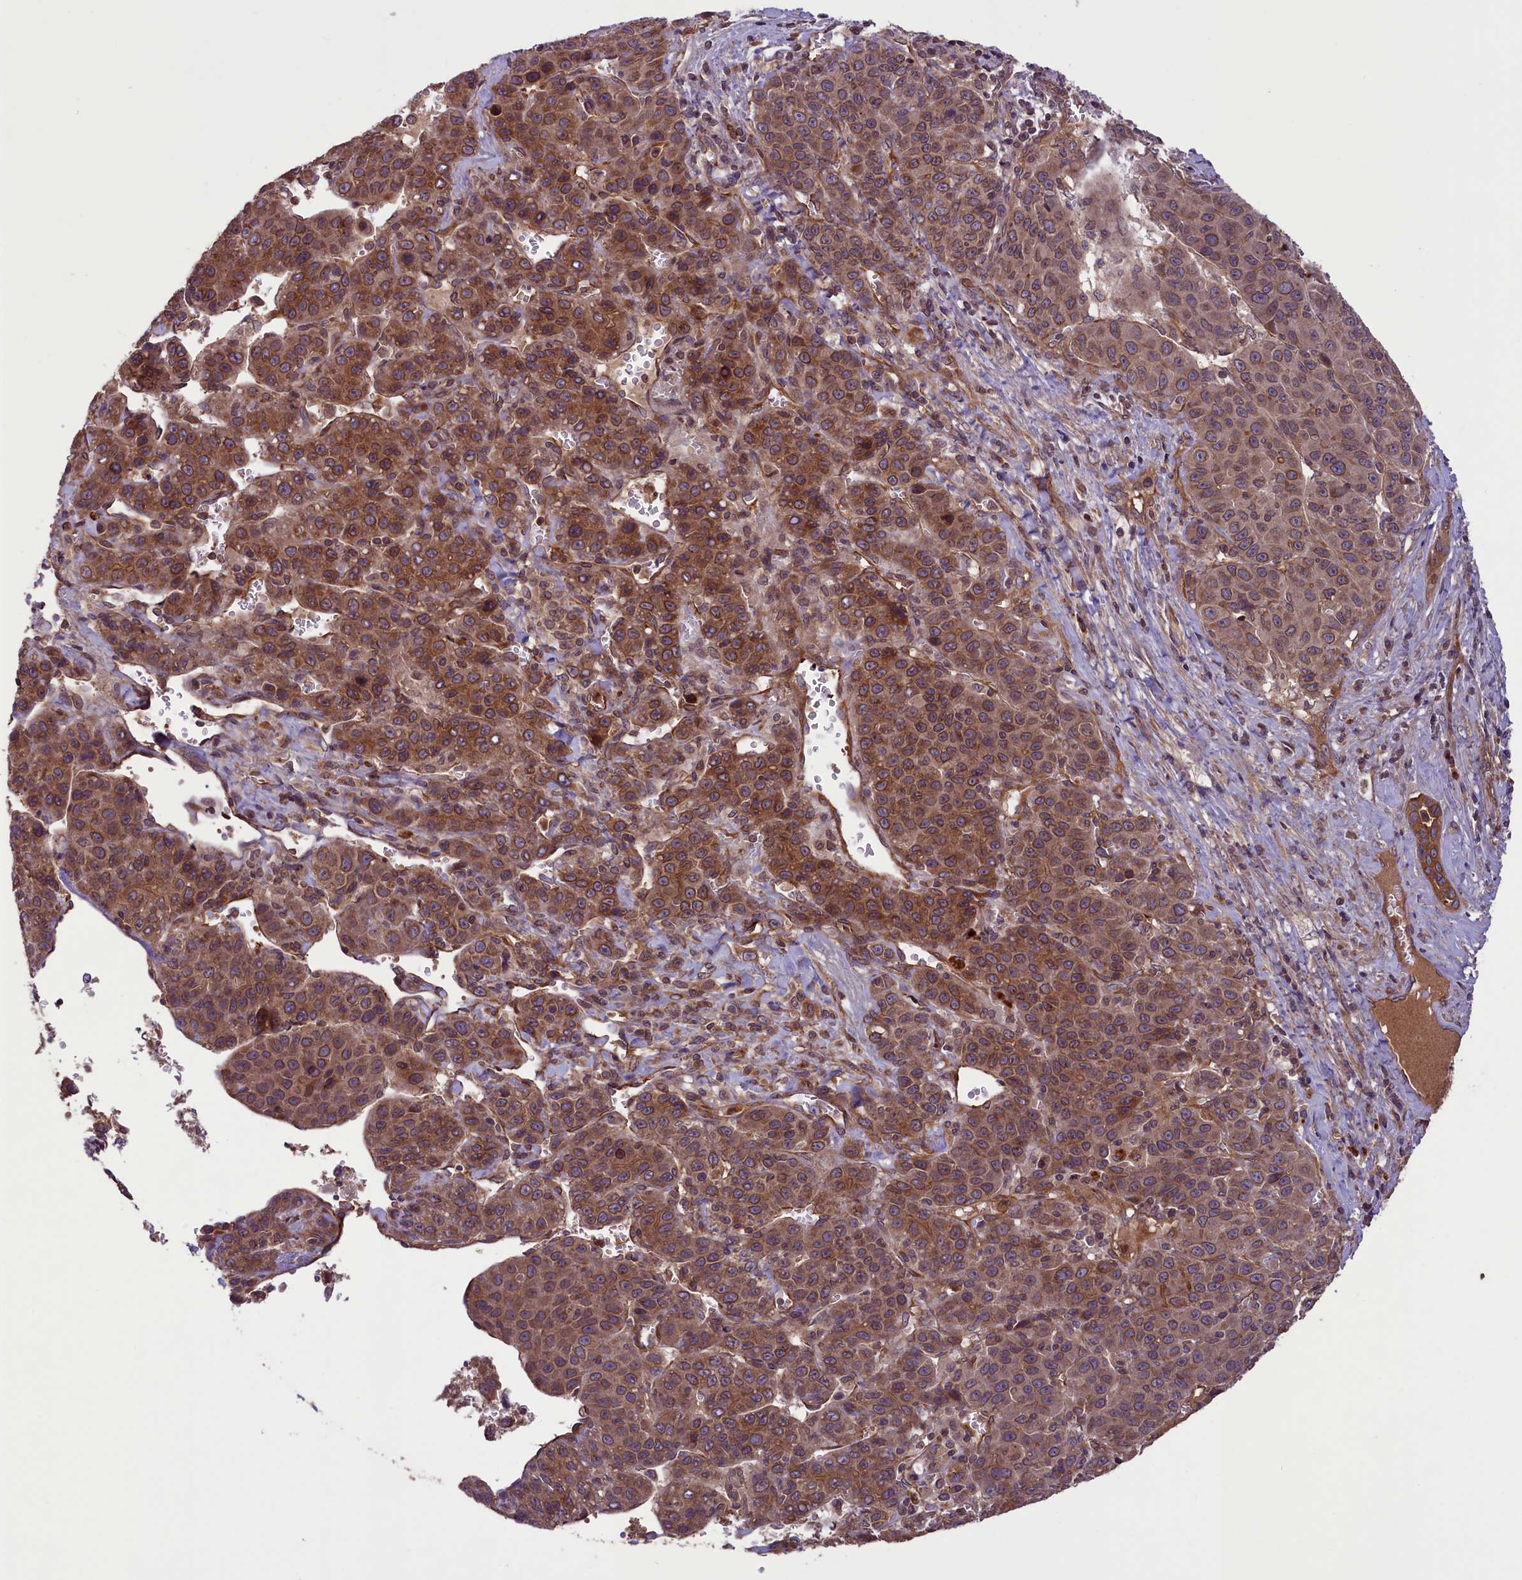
{"staining": {"intensity": "moderate", "quantity": ">75%", "location": "cytoplasmic/membranous"}, "tissue": "liver cancer", "cell_type": "Tumor cells", "image_type": "cancer", "snomed": [{"axis": "morphology", "description": "Carcinoma, Hepatocellular, NOS"}, {"axis": "topography", "description": "Liver"}], "caption": "There is medium levels of moderate cytoplasmic/membranous positivity in tumor cells of liver hepatocellular carcinoma, as demonstrated by immunohistochemical staining (brown color).", "gene": "CCDC125", "patient": {"sex": "female", "age": 53}}